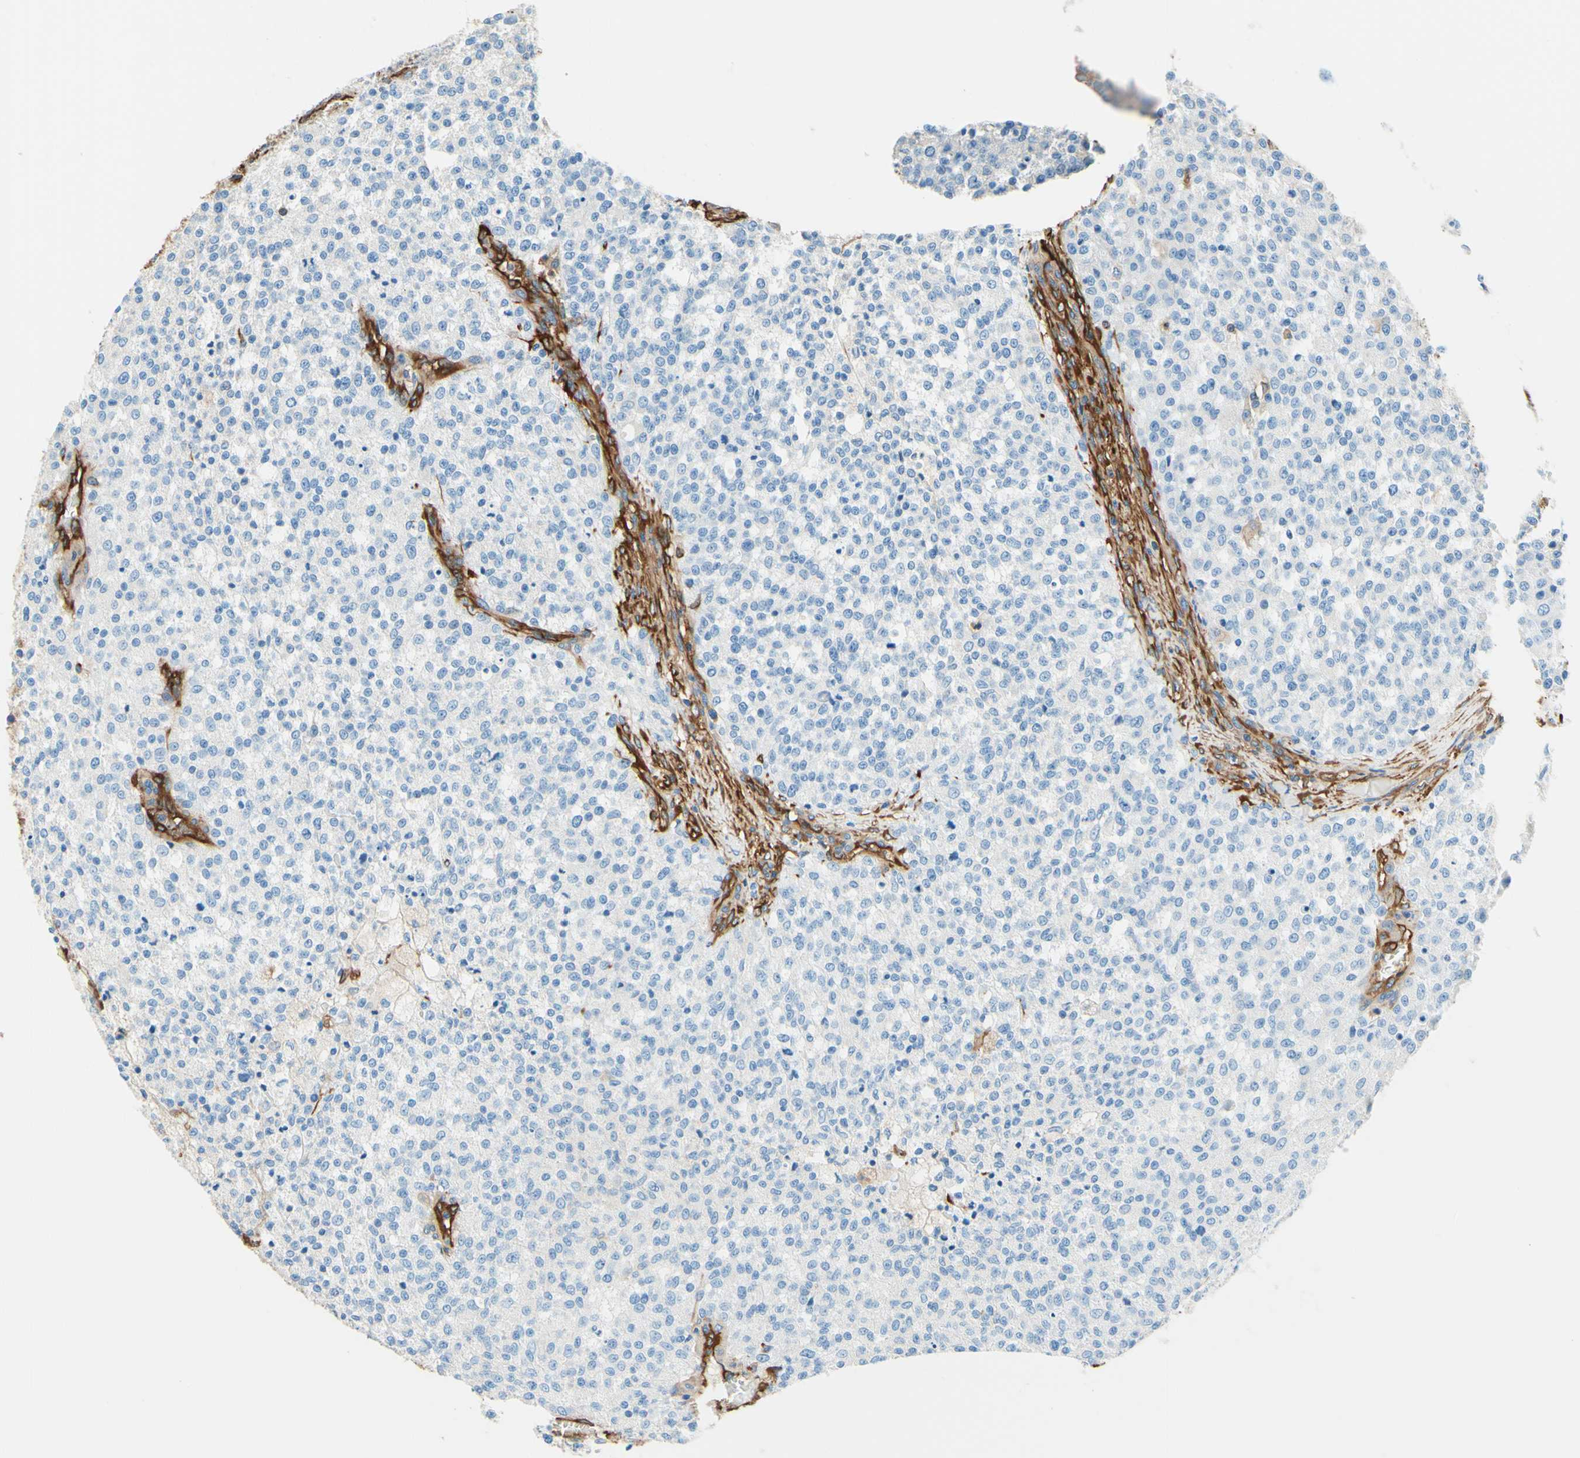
{"staining": {"intensity": "negative", "quantity": "none", "location": "none"}, "tissue": "testis cancer", "cell_type": "Tumor cells", "image_type": "cancer", "snomed": [{"axis": "morphology", "description": "Seminoma, NOS"}, {"axis": "topography", "description": "Testis"}], "caption": "Tumor cells show no significant positivity in testis seminoma.", "gene": "DPYSL3", "patient": {"sex": "male", "age": 59}}